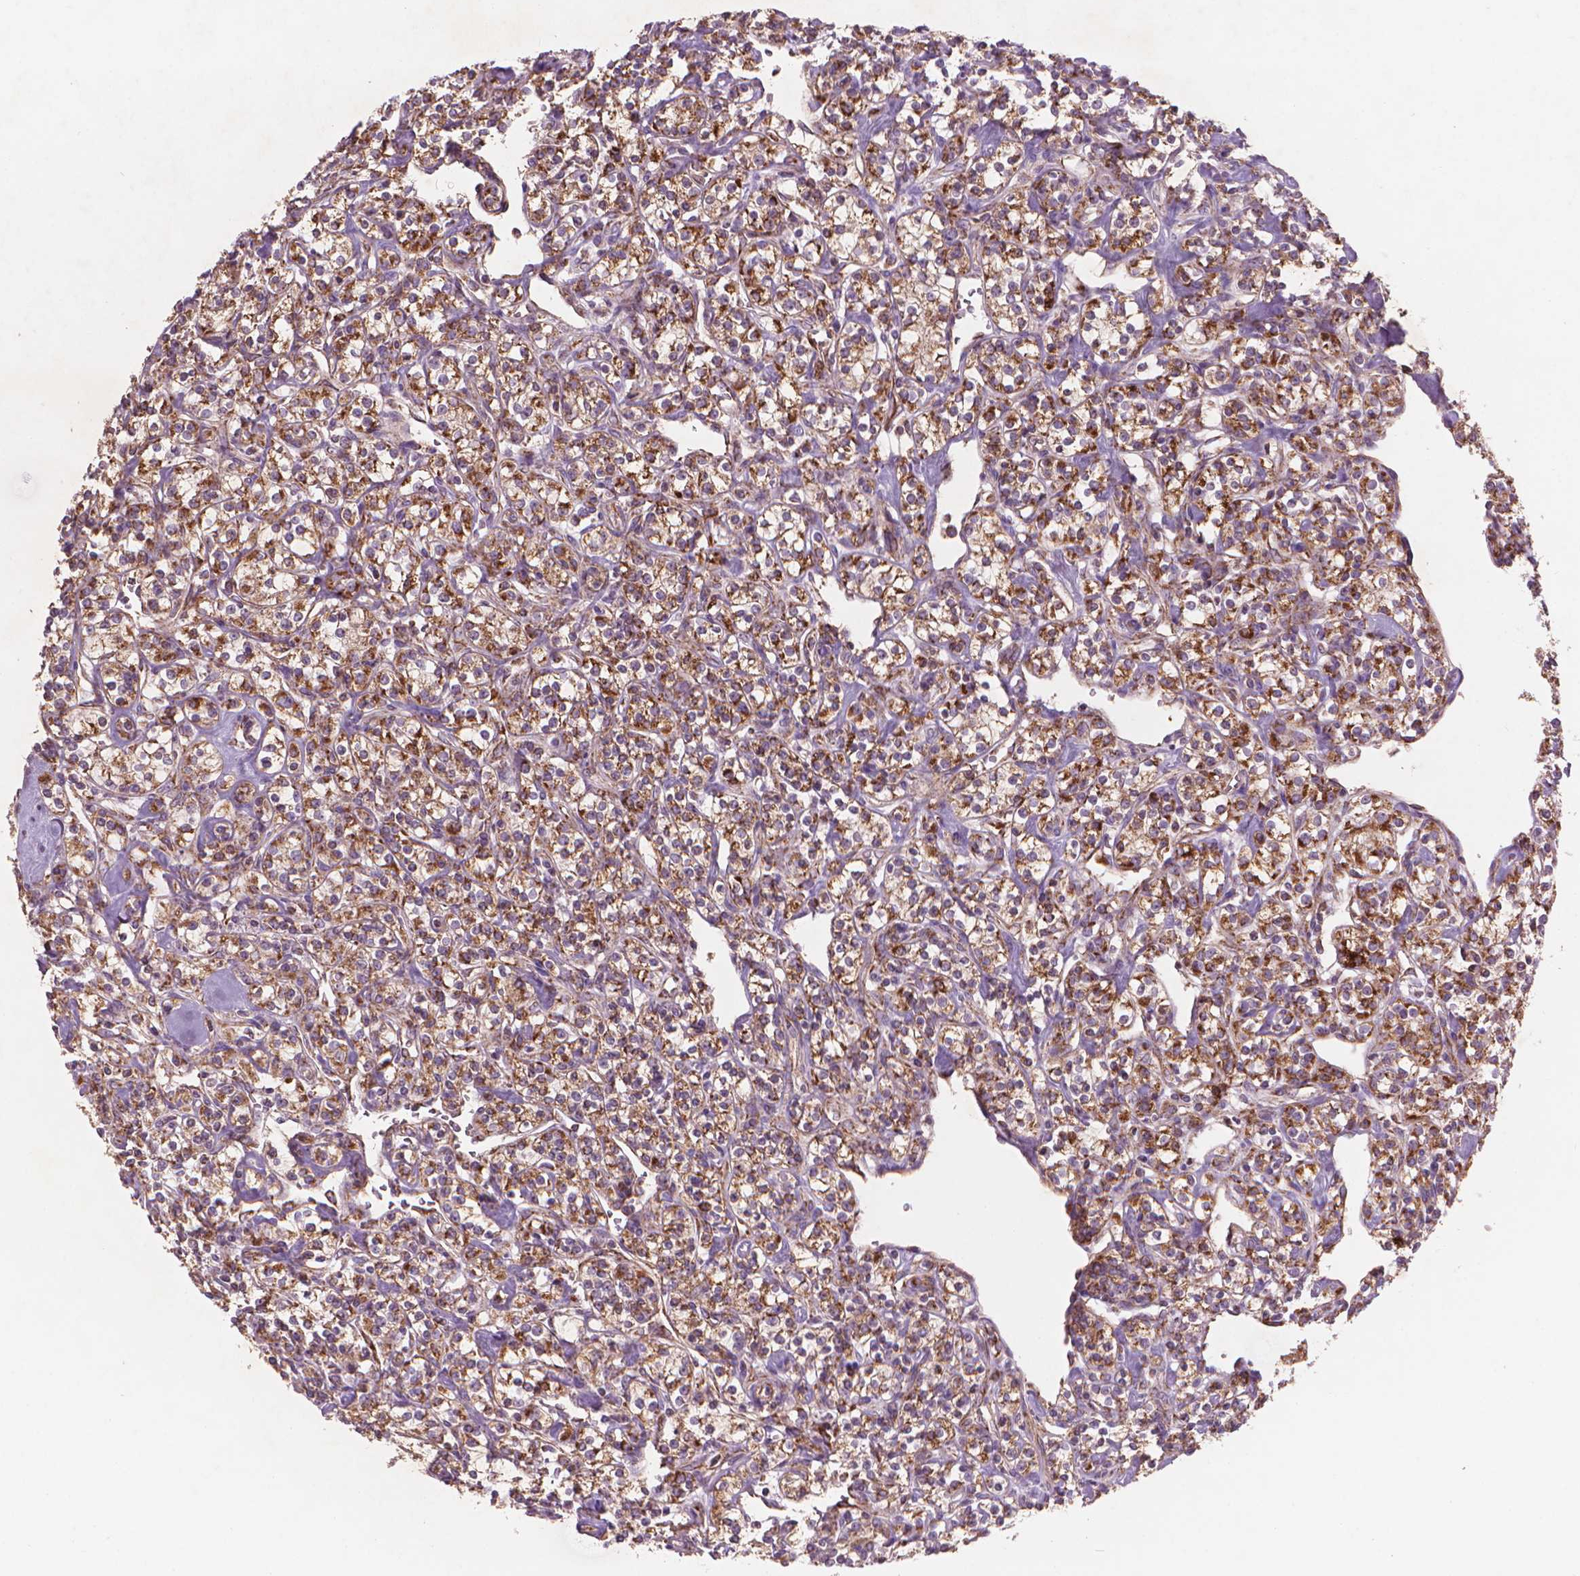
{"staining": {"intensity": "moderate", "quantity": ">75%", "location": "cytoplasmic/membranous"}, "tissue": "renal cancer", "cell_type": "Tumor cells", "image_type": "cancer", "snomed": [{"axis": "morphology", "description": "Adenocarcinoma, NOS"}, {"axis": "topography", "description": "Kidney"}], "caption": "A brown stain labels moderate cytoplasmic/membranous expression of a protein in human renal adenocarcinoma tumor cells.", "gene": "NLRX1", "patient": {"sex": "male", "age": 77}}